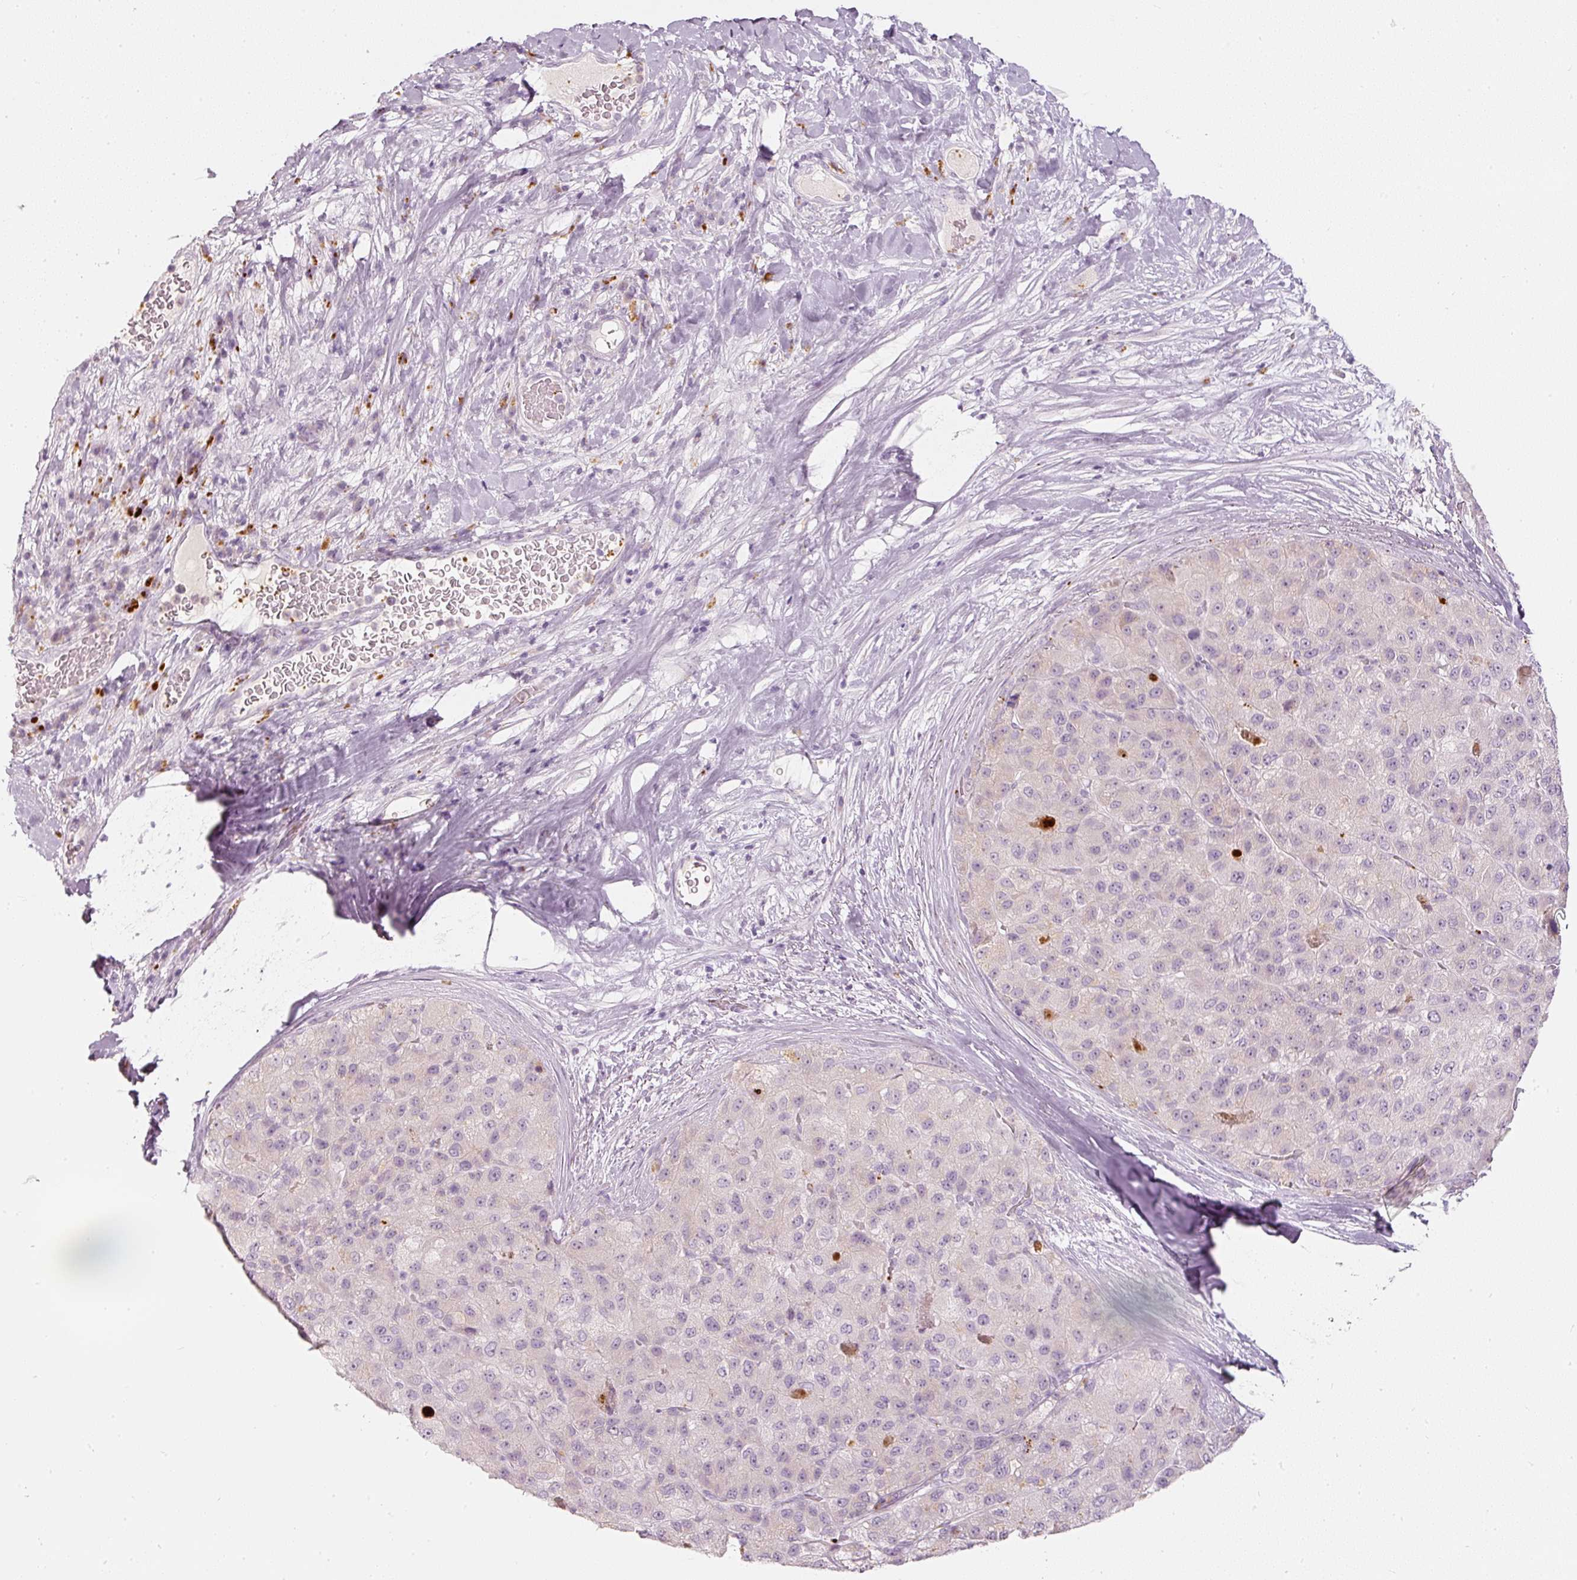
{"staining": {"intensity": "negative", "quantity": "none", "location": "none"}, "tissue": "liver cancer", "cell_type": "Tumor cells", "image_type": "cancer", "snomed": [{"axis": "morphology", "description": "Carcinoma, Hepatocellular, NOS"}, {"axis": "topography", "description": "Liver"}], "caption": "Immunohistochemistry of human hepatocellular carcinoma (liver) reveals no staining in tumor cells.", "gene": "LECT2", "patient": {"sex": "male", "age": 80}}